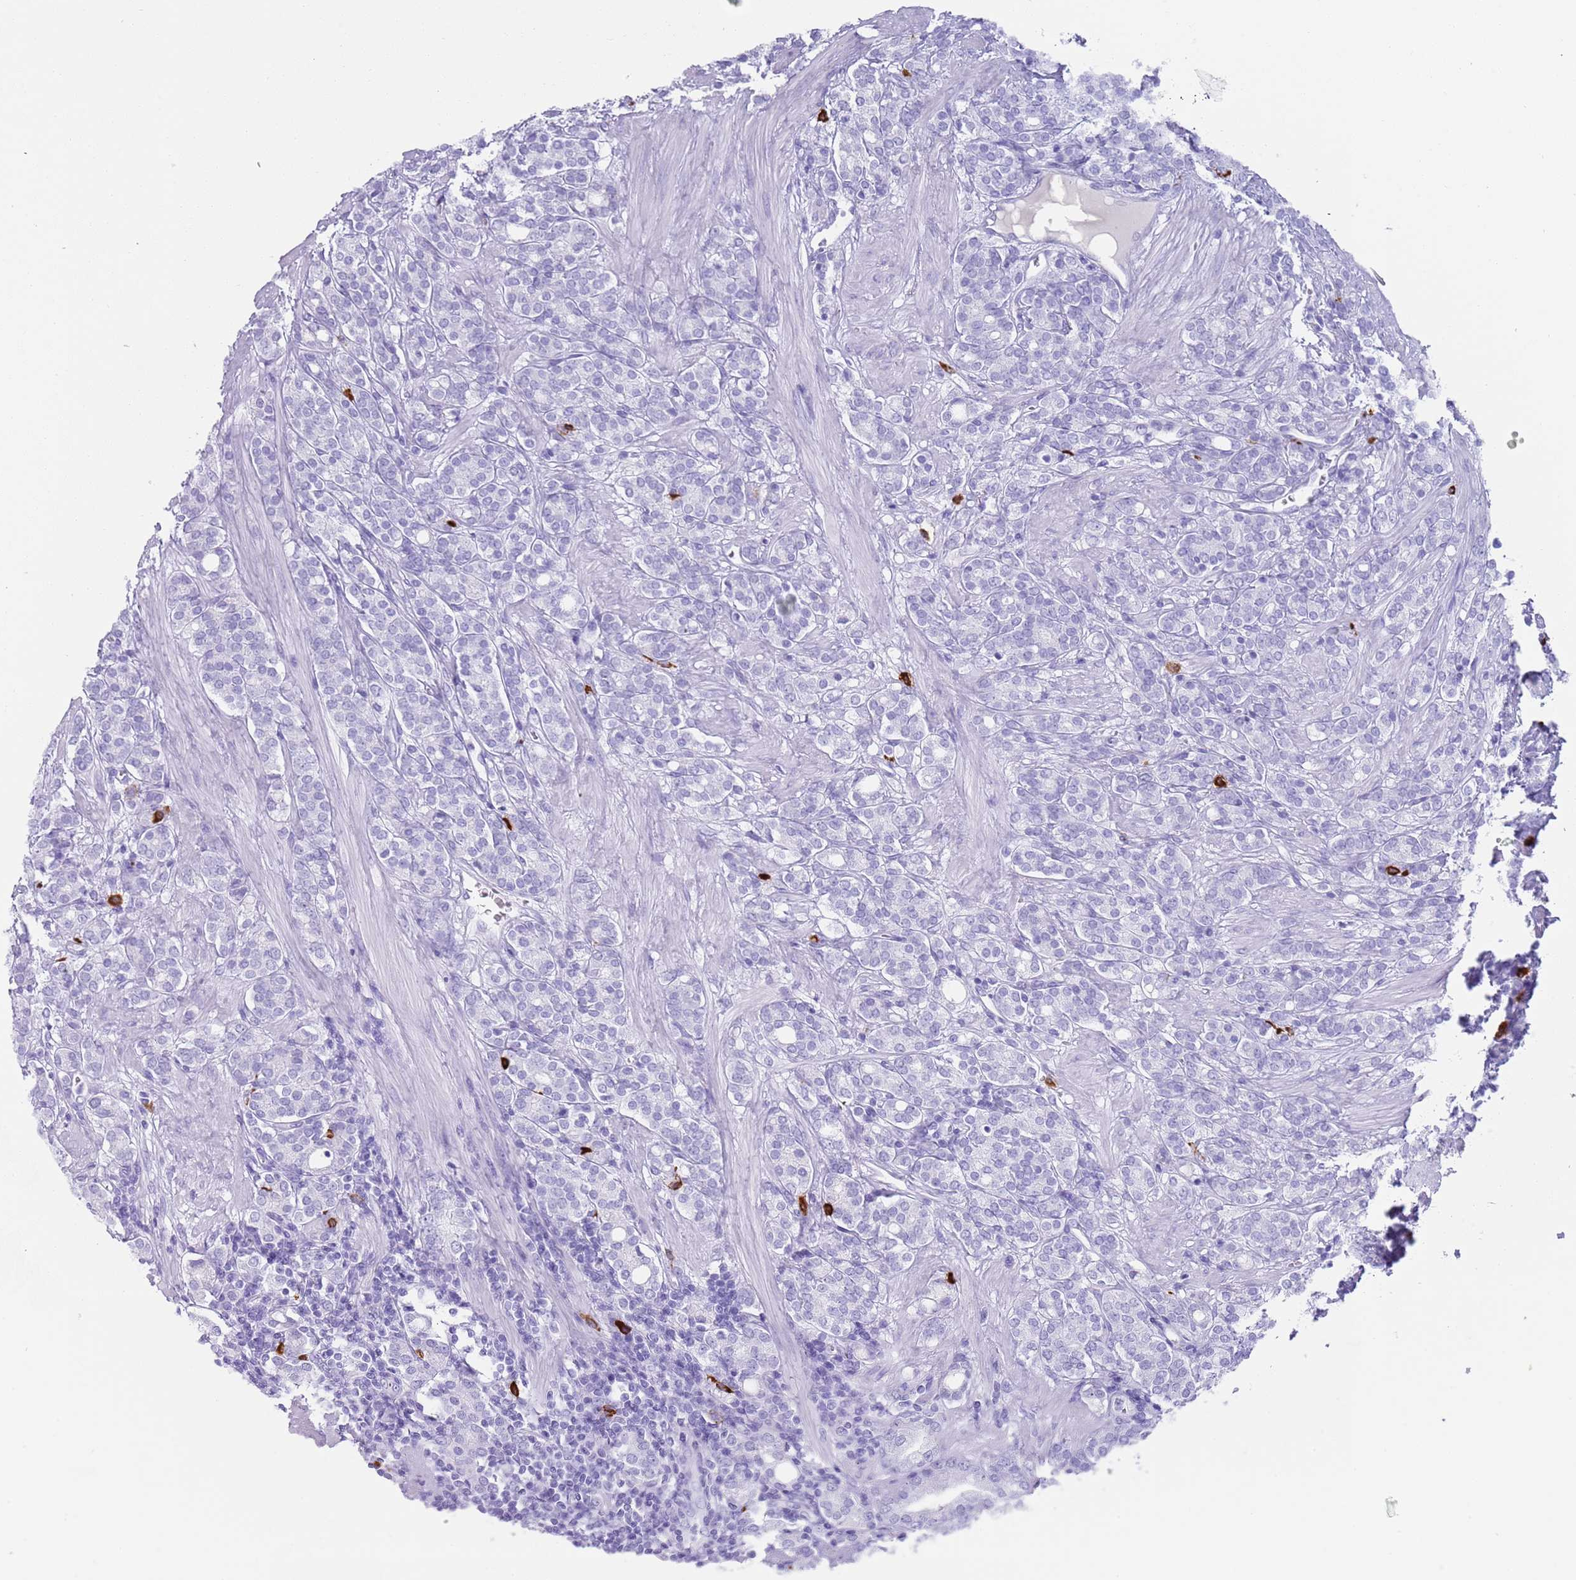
{"staining": {"intensity": "negative", "quantity": "none", "location": "none"}, "tissue": "prostate cancer", "cell_type": "Tumor cells", "image_type": "cancer", "snomed": [{"axis": "morphology", "description": "Adenocarcinoma, High grade"}, {"axis": "topography", "description": "Prostate"}], "caption": "Tumor cells are negative for protein expression in human prostate cancer (adenocarcinoma (high-grade)).", "gene": "MYADML2", "patient": {"sex": "male", "age": 62}}